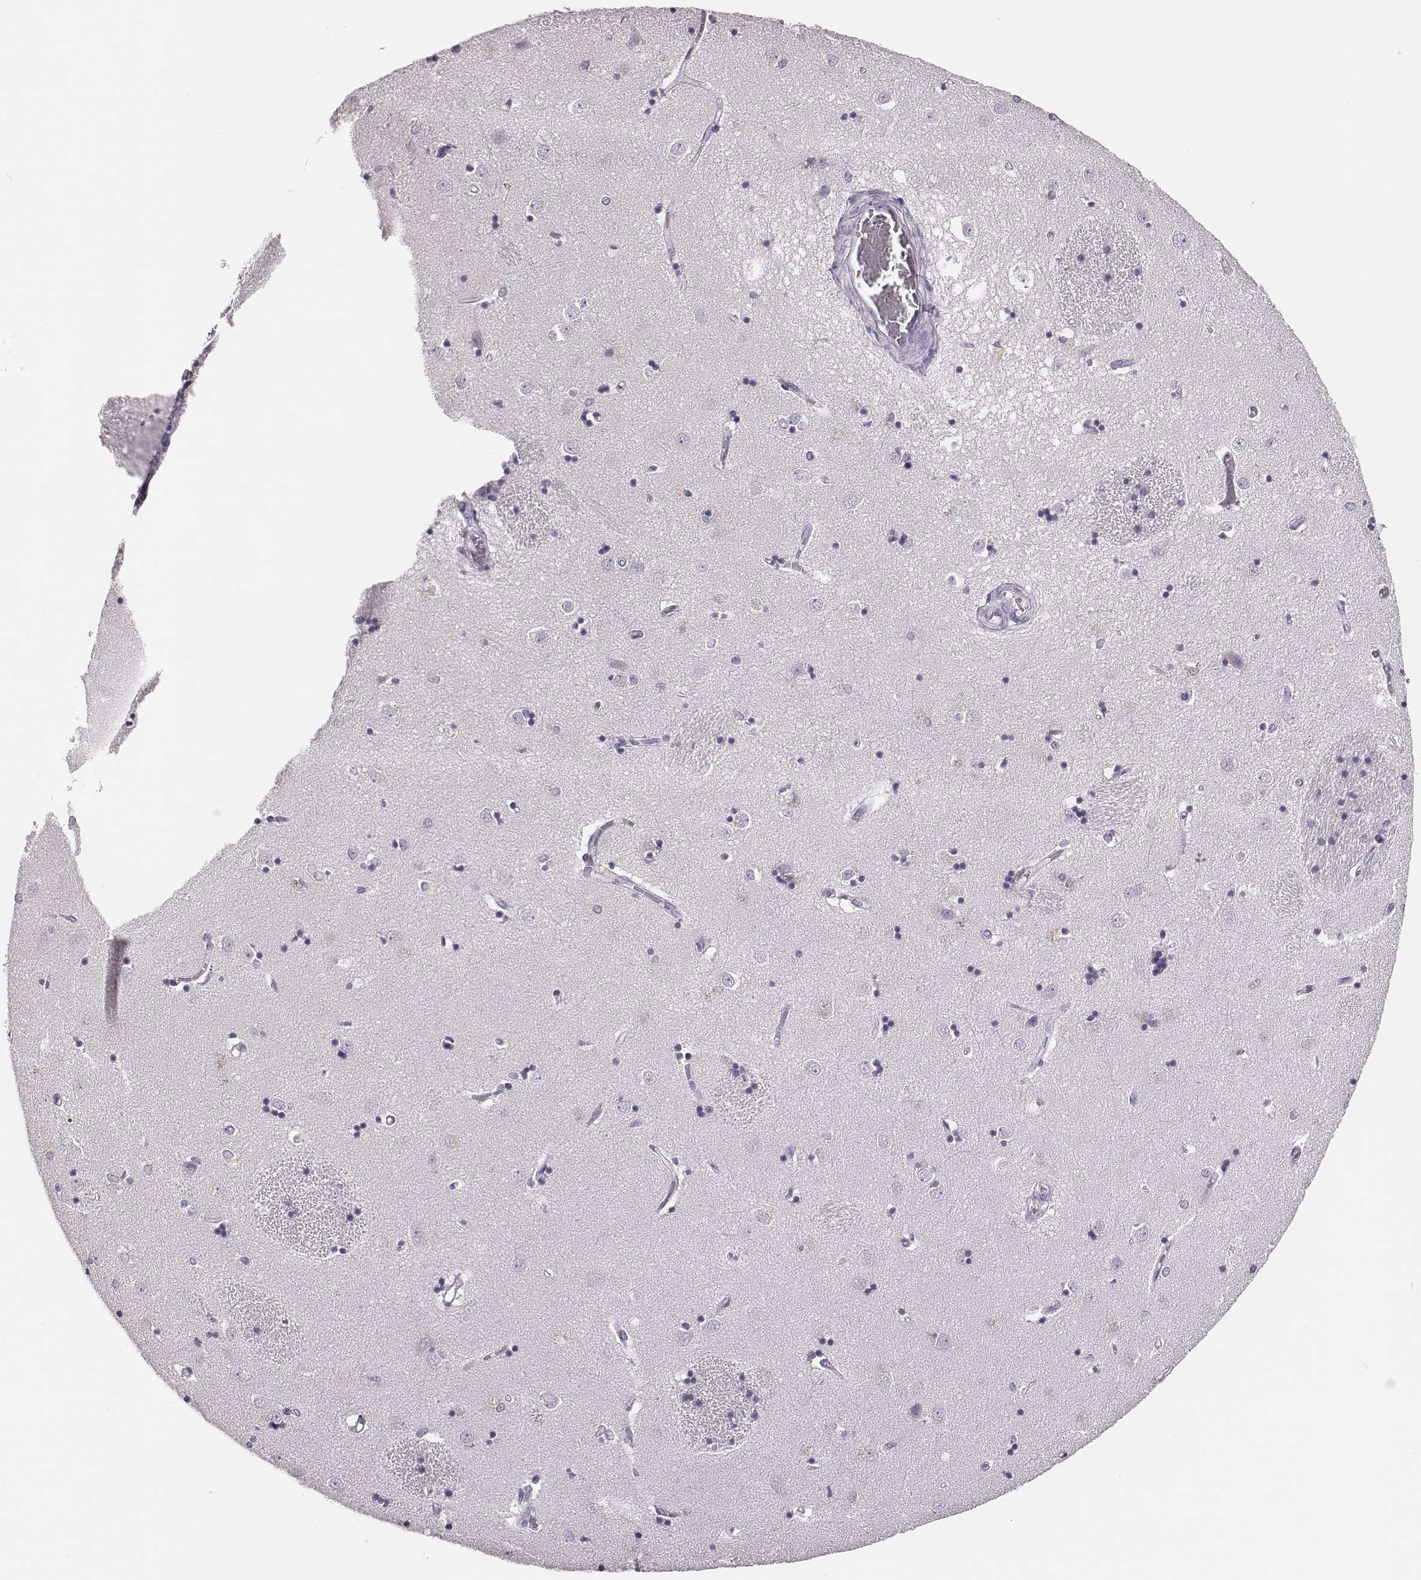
{"staining": {"intensity": "negative", "quantity": "none", "location": "none"}, "tissue": "caudate", "cell_type": "Glial cells", "image_type": "normal", "snomed": [{"axis": "morphology", "description": "Normal tissue, NOS"}, {"axis": "topography", "description": "Lateral ventricle wall"}], "caption": "An IHC micrograph of benign caudate is shown. There is no staining in glial cells of caudate.", "gene": "H1", "patient": {"sex": "male", "age": 54}}